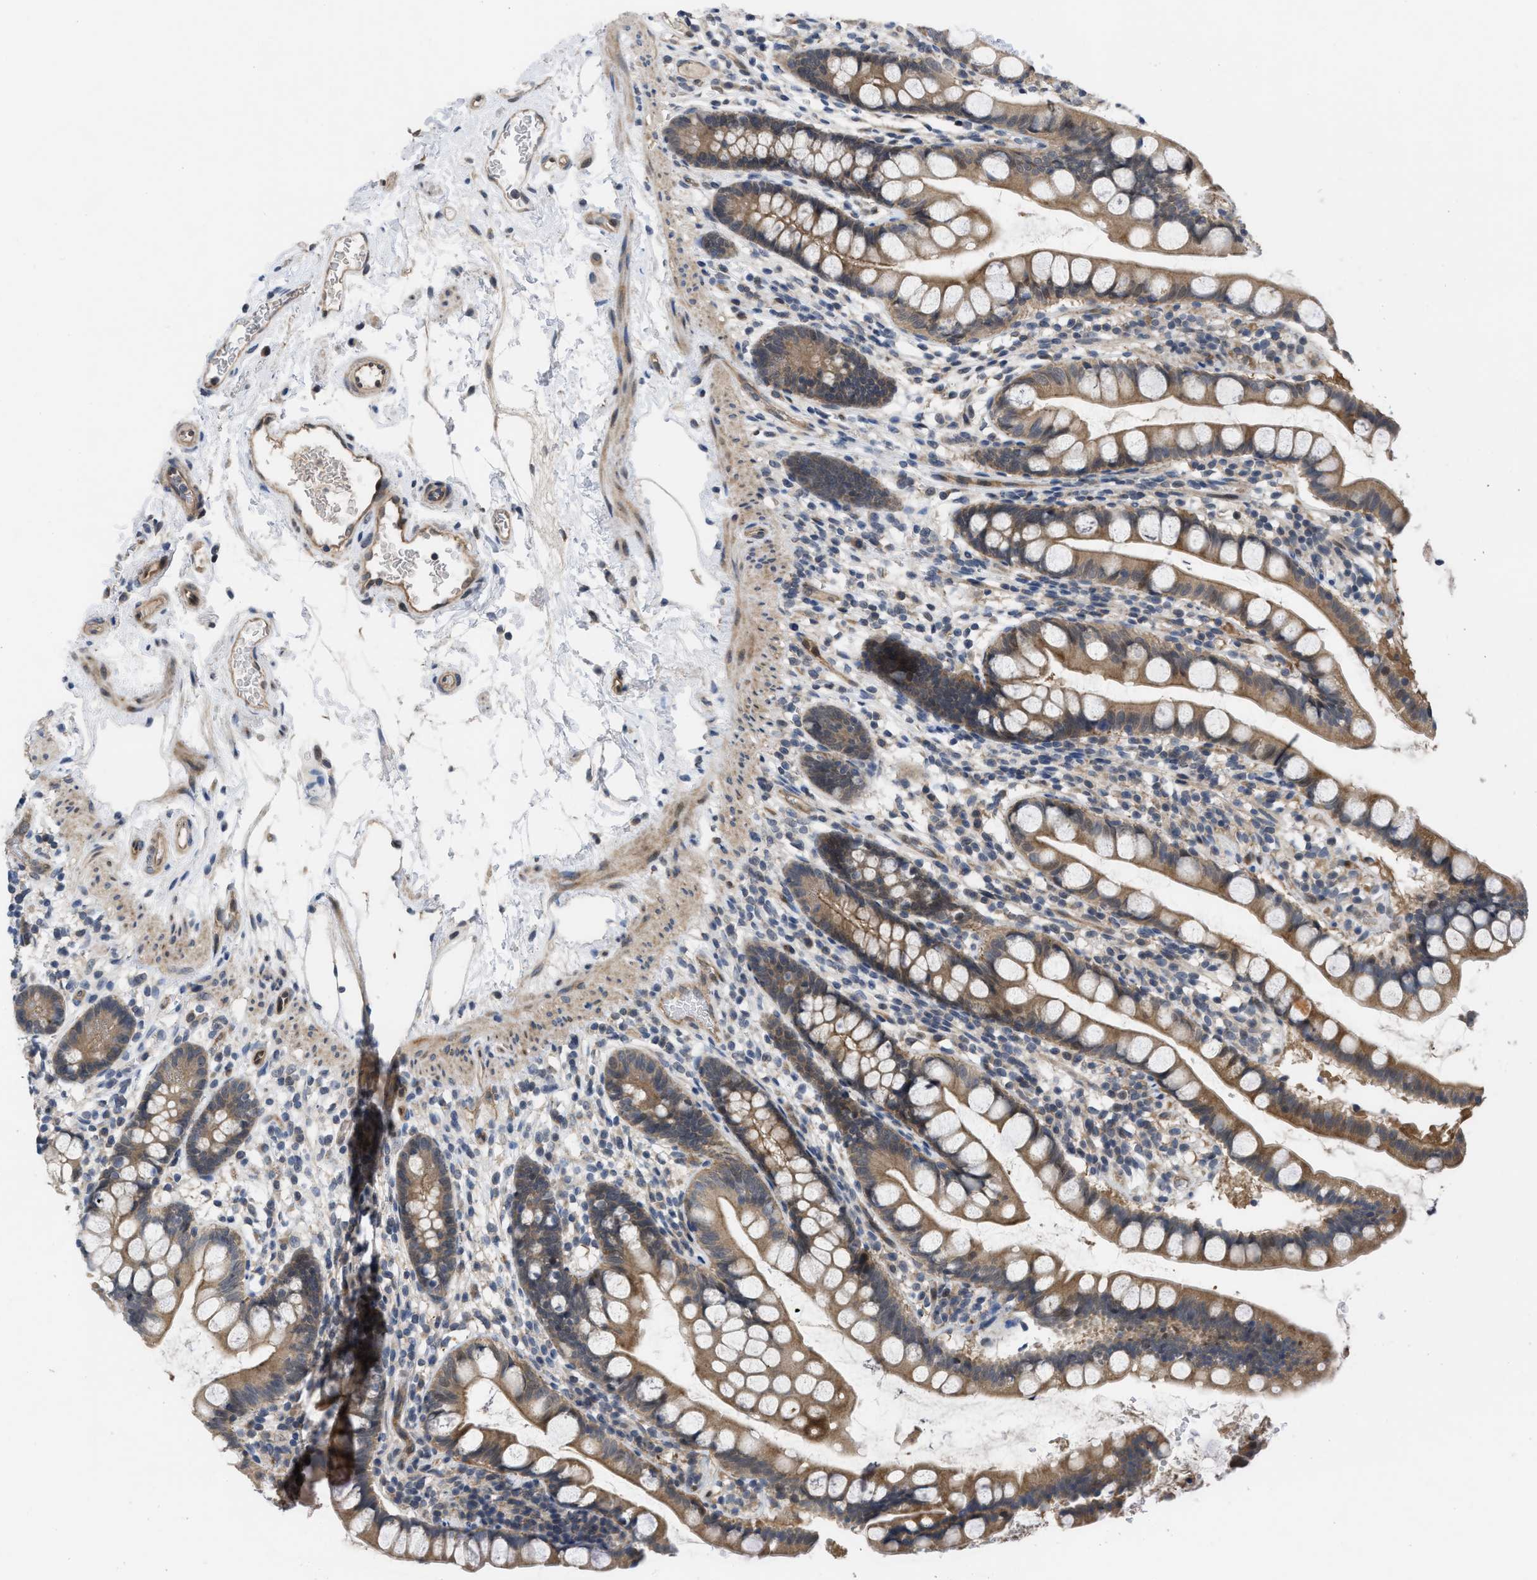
{"staining": {"intensity": "moderate", "quantity": ">75%", "location": "cytoplasmic/membranous"}, "tissue": "small intestine", "cell_type": "Glandular cells", "image_type": "normal", "snomed": [{"axis": "morphology", "description": "Normal tissue, NOS"}, {"axis": "topography", "description": "Small intestine"}], "caption": "About >75% of glandular cells in normal human small intestine reveal moderate cytoplasmic/membranous protein positivity as visualized by brown immunohistochemical staining.", "gene": "LDAF1", "patient": {"sex": "female", "age": 84}}